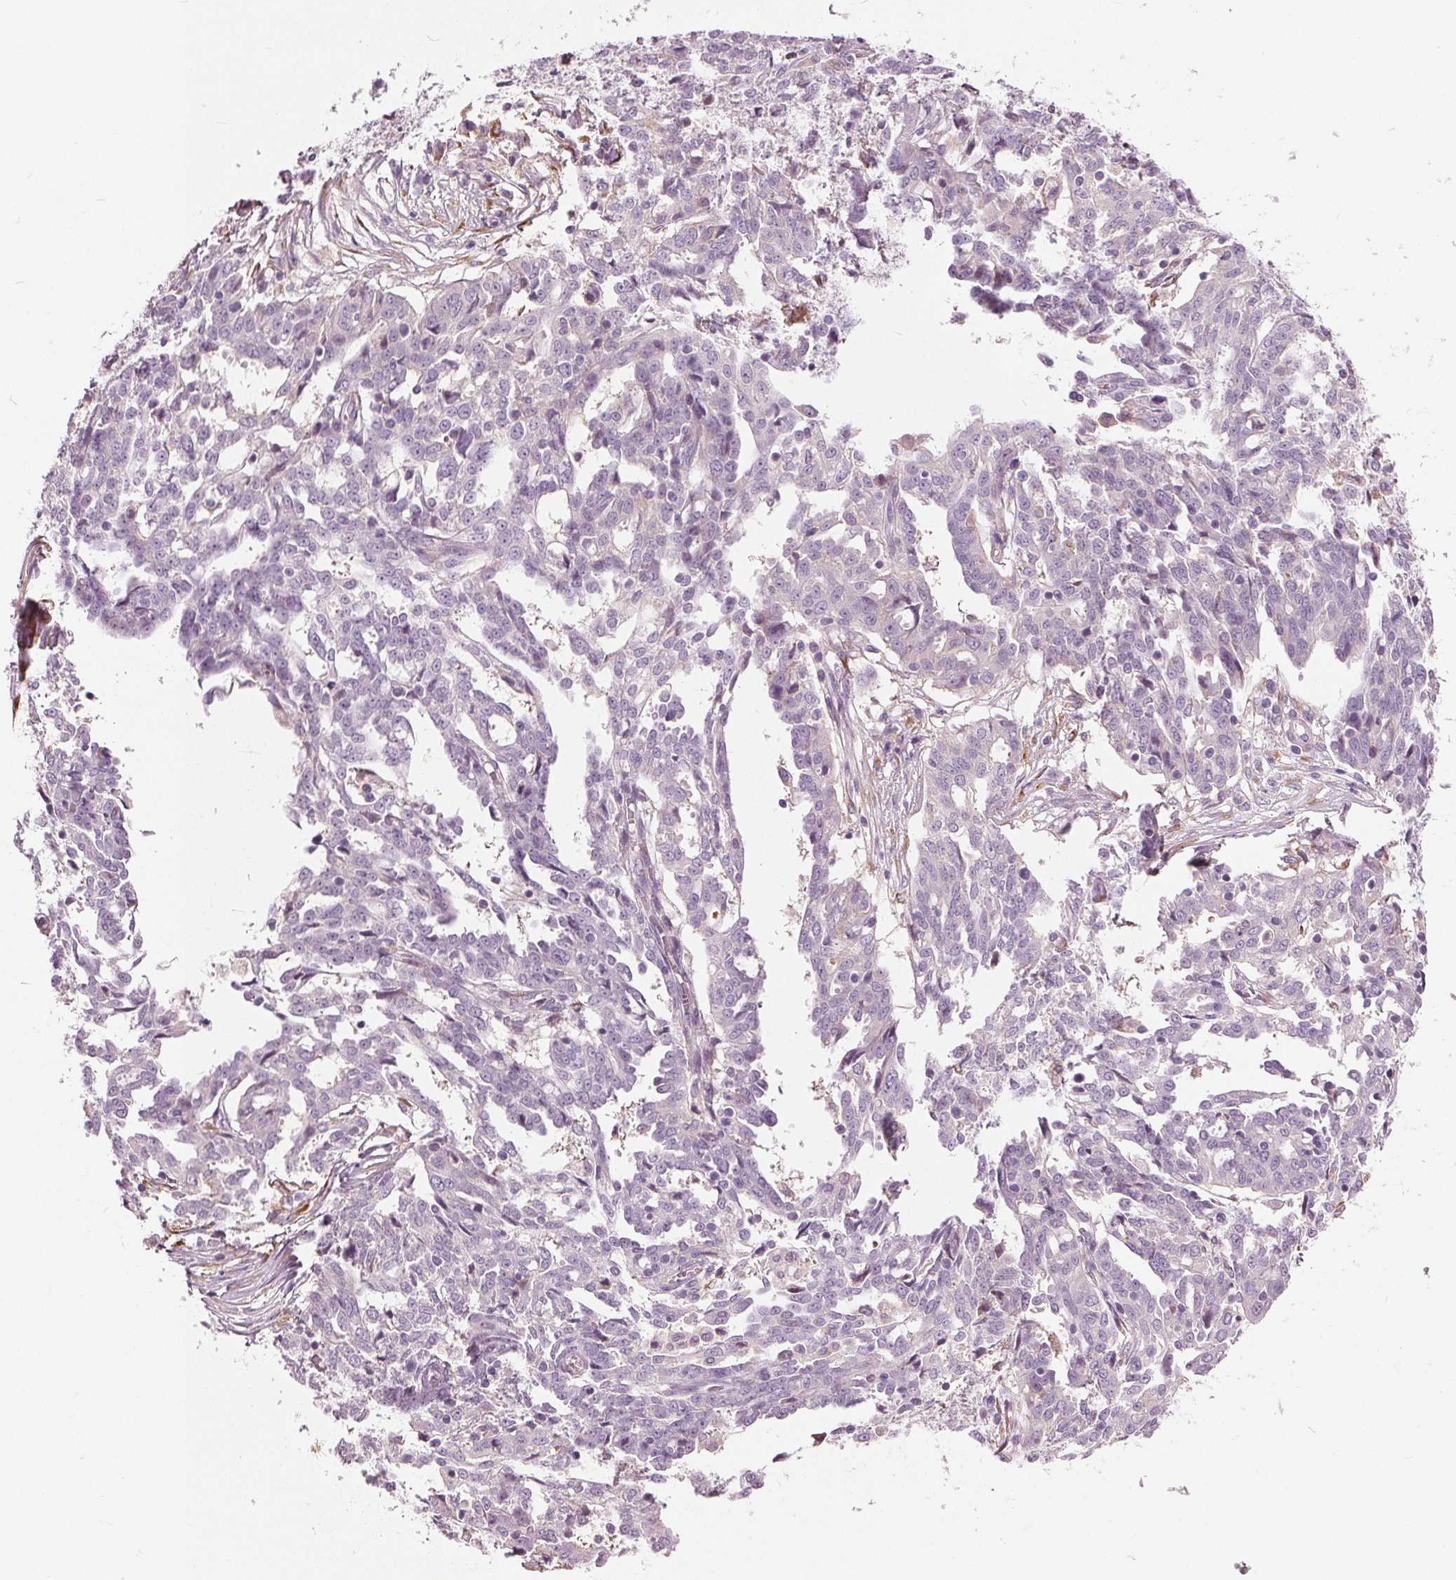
{"staining": {"intensity": "negative", "quantity": "none", "location": "none"}, "tissue": "ovarian cancer", "cell_type": "Tumor cells", "image_type": "cancer", "snomed": [{"axis": "morphology", "description": "Cystadenocarcinoma, serous, NOS"}, {"axis": "topography", "description": "Ovary"}], "caption": "Serous cystadenocarcinoma (ovarian) was stained to show a protein in brown. There is no significant positivity in tumor cells. (DAB immunohistochemistry with hematoxylin counter stain).", "gene": "LHFPL7", "patient": {"sex": "female", "age": 67}}